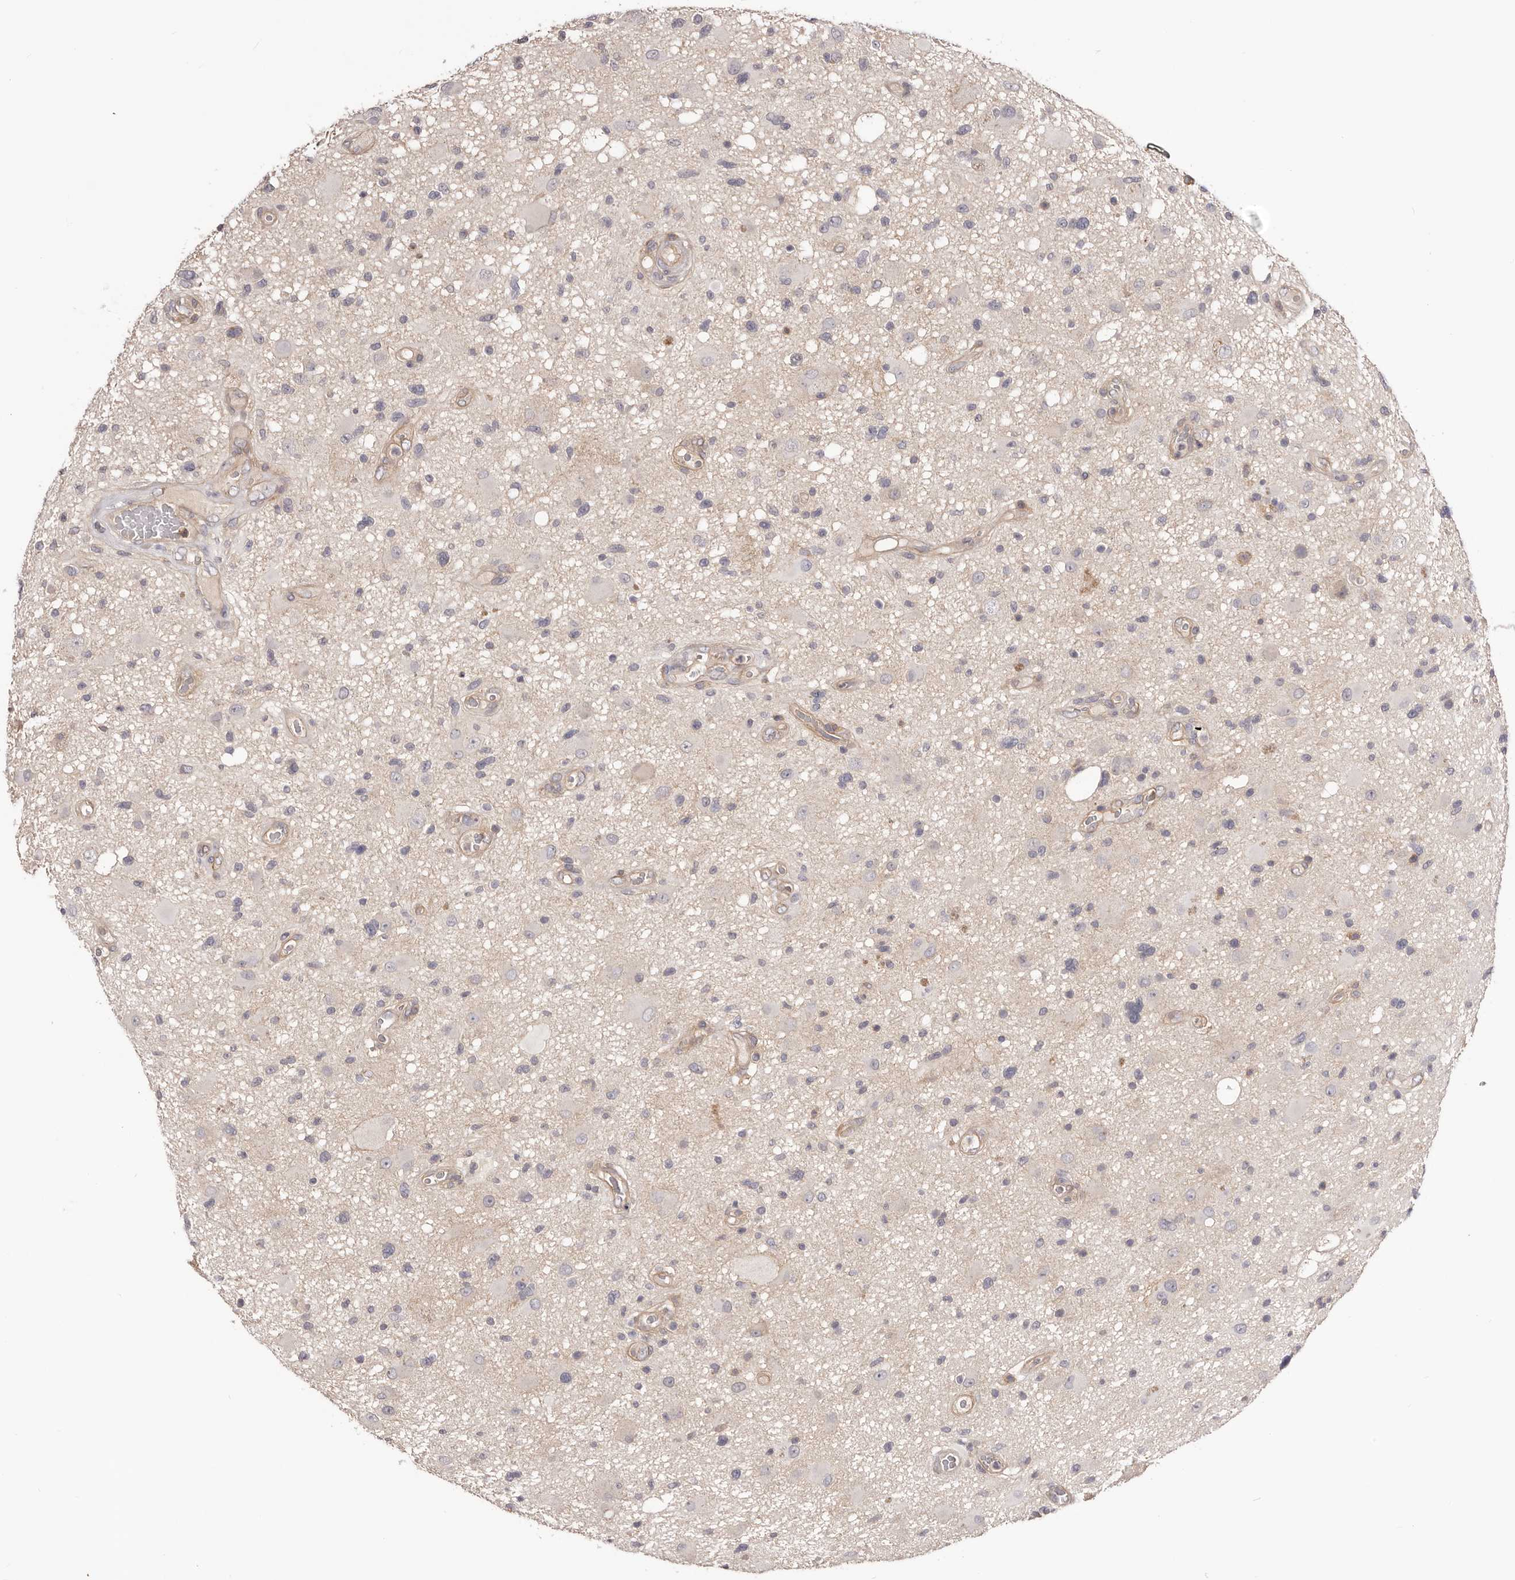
{"staining": {"intensity": "negative", "quantity": "none", "location": "none"}, "tissue": "glioma", "cell_type": "Tumor cells", "image_type": "cancer", "snomed": [{"axis": "morphology", "description": "Glioma, malignant, High grade"}, {"axis": "topography", "description": "Brain"}], "caption": "The histopathology image displays no staining of tumor cells in glioma.", "gene": "DMRT2", "patient": {"sex": "male", "age": 33}}